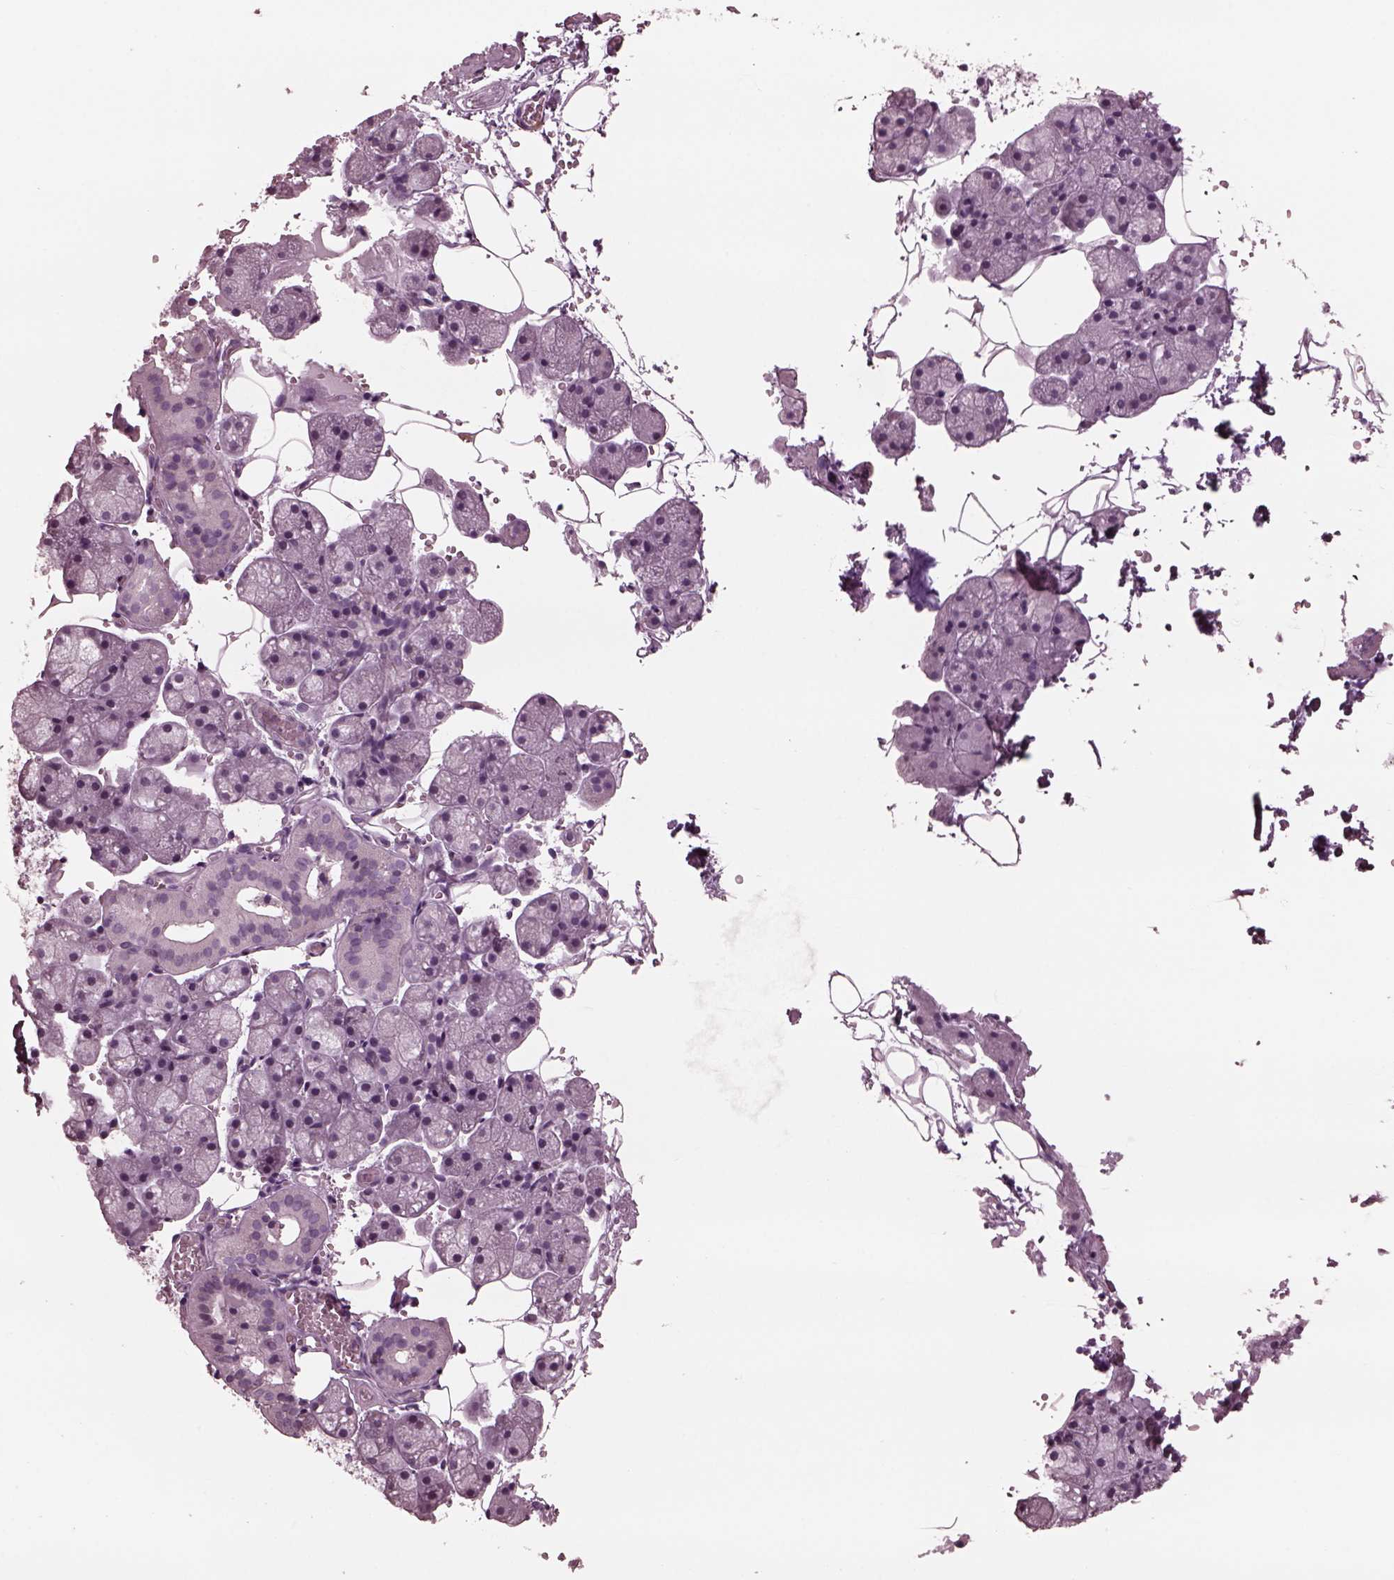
{"staining": {"intensity": "negative", "quantity": "none", "location": "none"}, "tissue": "salivary gland", "cell_type": "Glandular cells", "image_type": "normal", "snomed": [{"axis": "morphology", "description": "Normal tissue, NOS"}, {"axis": "topography", "description": "Salivary gland"}], "caption": "A high-resolution image shows immunohistochemistry (IHC) staining of benign salivary gland, which reveals no significant positivity in glandular cells. (DAB IHC, high magnification).", "gene": "YY2", "patient": {"sex": "male", "age": 38}}